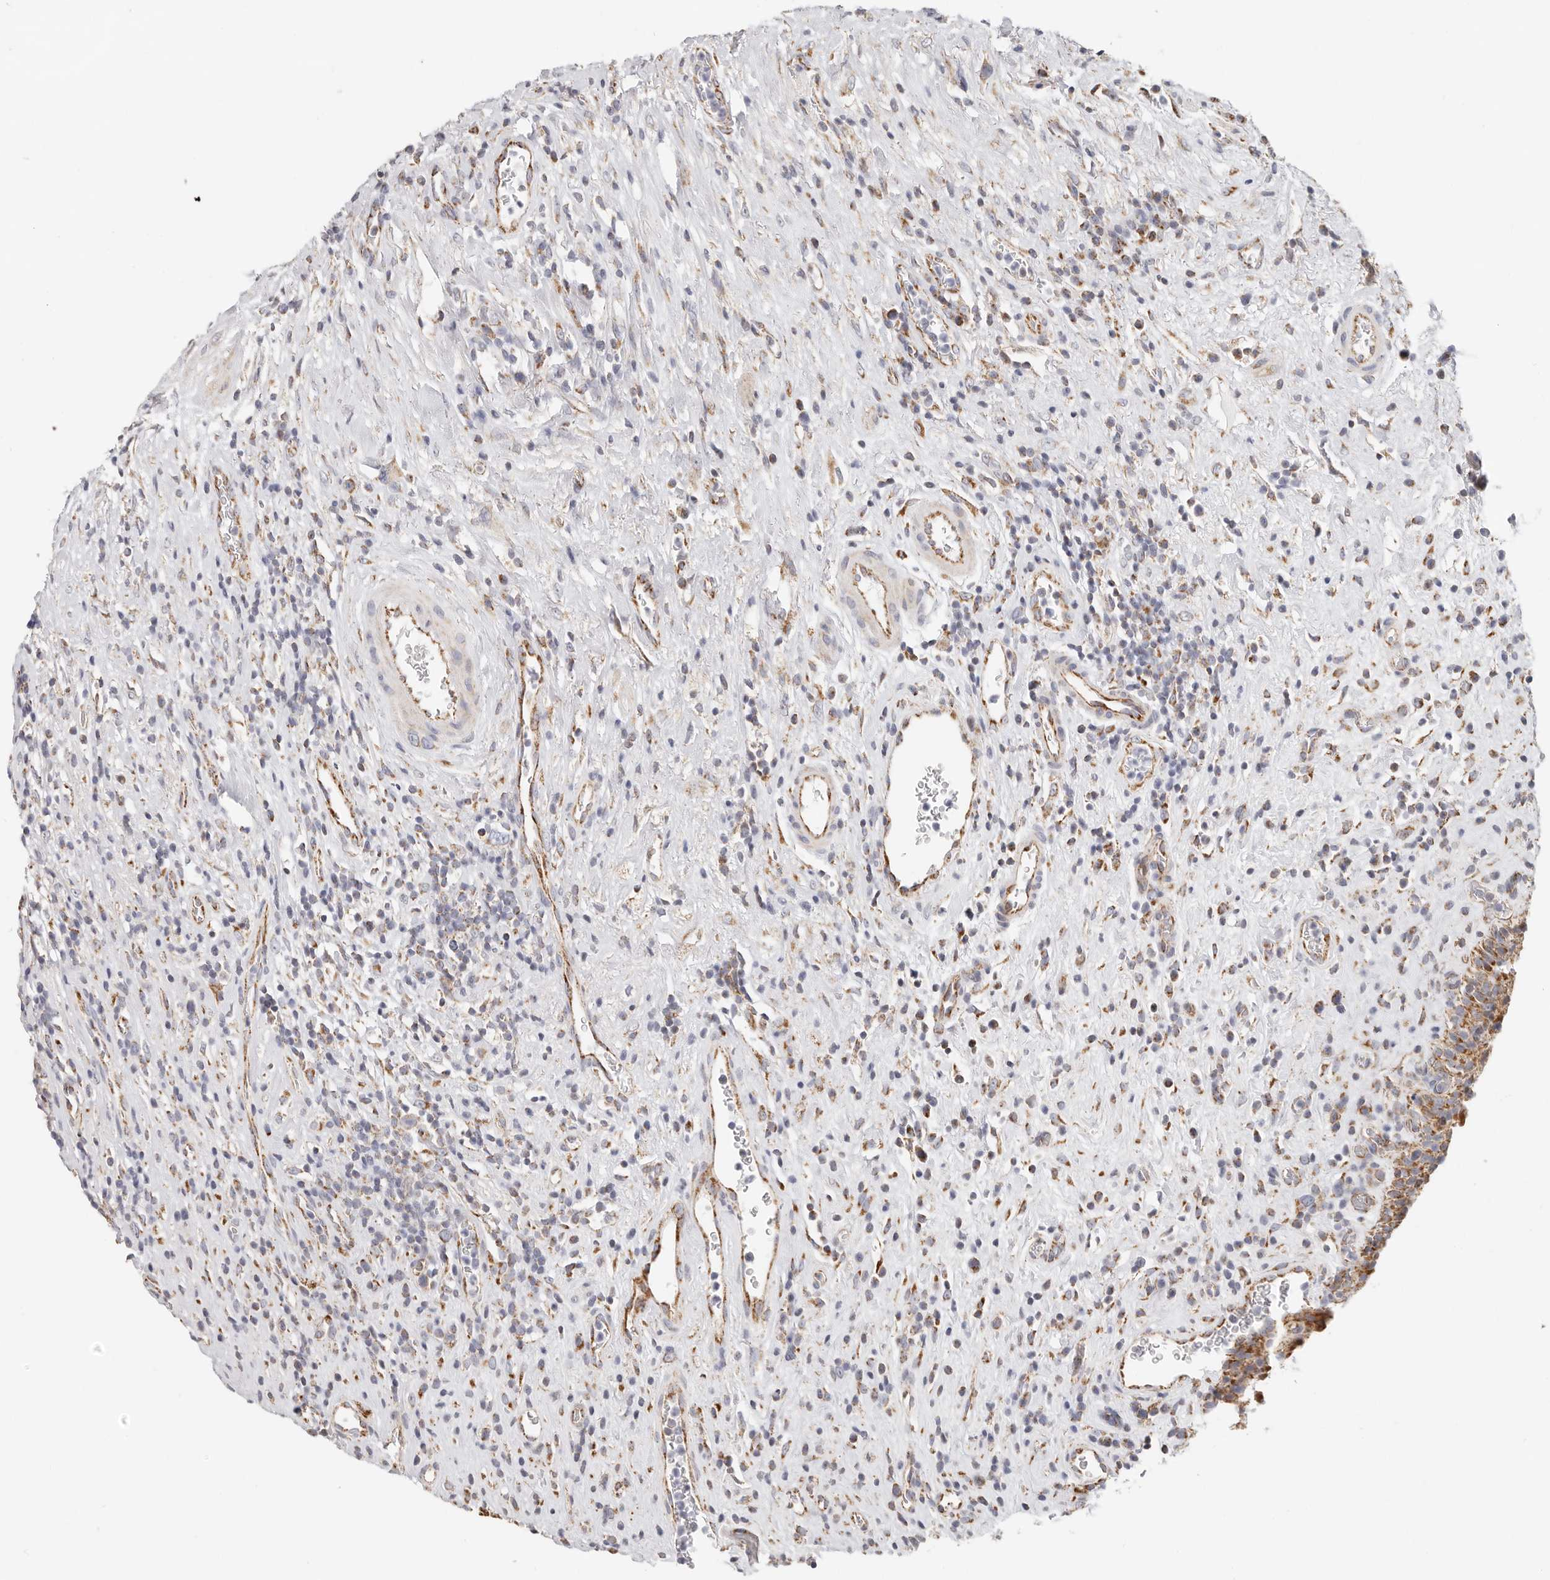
{"staining": {"intensity": "strong", "quantity": "25%-75%", "location": "cytoplasmic/membranous"}, "tissue": "urinary bladder", "cell_type": "Urothelial cells", "image_type": "normal", "snomed": [{"axis": "morphology", "description": "Normal tissue, NOS"}, {"axis": "morphology", "description": "Inflammation, NOS"}, {"axis": "topography", "description": "Urinary bladder"}], "caption": "Protein positivity by immunohistochemistry (IHC) reveals strong cytoplasmic/membranous positivity in approximately 25%-75% of urothelial cells in unremarkable urinary bladder. The protein of interest is shown in brown color, while the nuclei are stained blue.", "gene": "AFDN", "patient": {"sex": "female", "age": 75}}